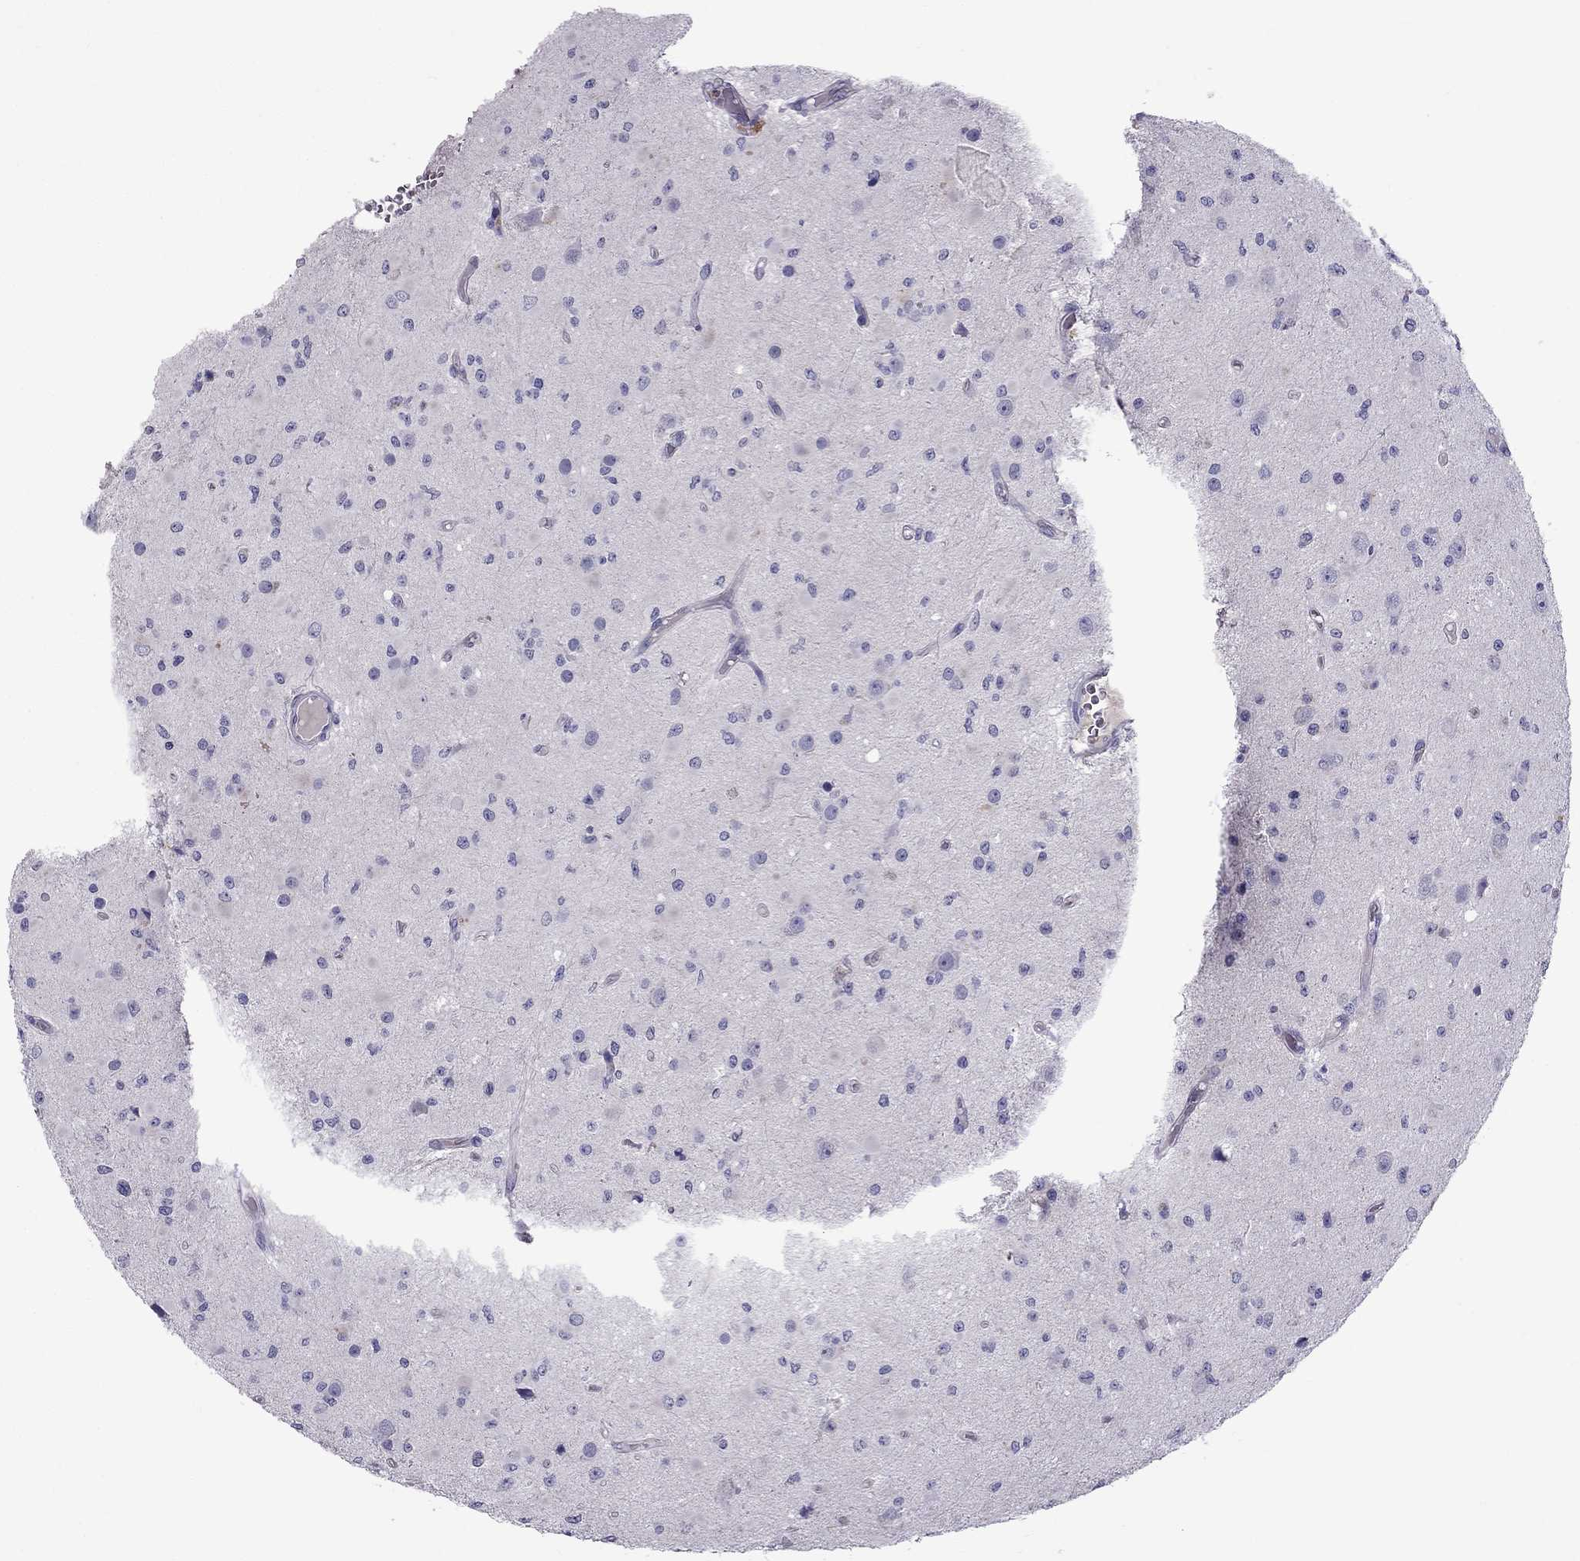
{"staining": {"intensity": "negative", "quantity": "none", "location": "none"}, "tissue": "glioma", "cell_type": "Tumor cells", "image_type": "cancer", "snomed": [{"axis": "morphology", "description": "Glioma, malignant, Low grade"}, {"axis": "topography", "description": "Brain"}], "caption": "Immunohistochemistry (IHC) photomicrograph of human glioma stained for a protein (brown), which reveals no staining in tumor cells.", "gene": "STOML3", "patient": {"sex": "female", "age": 45}}